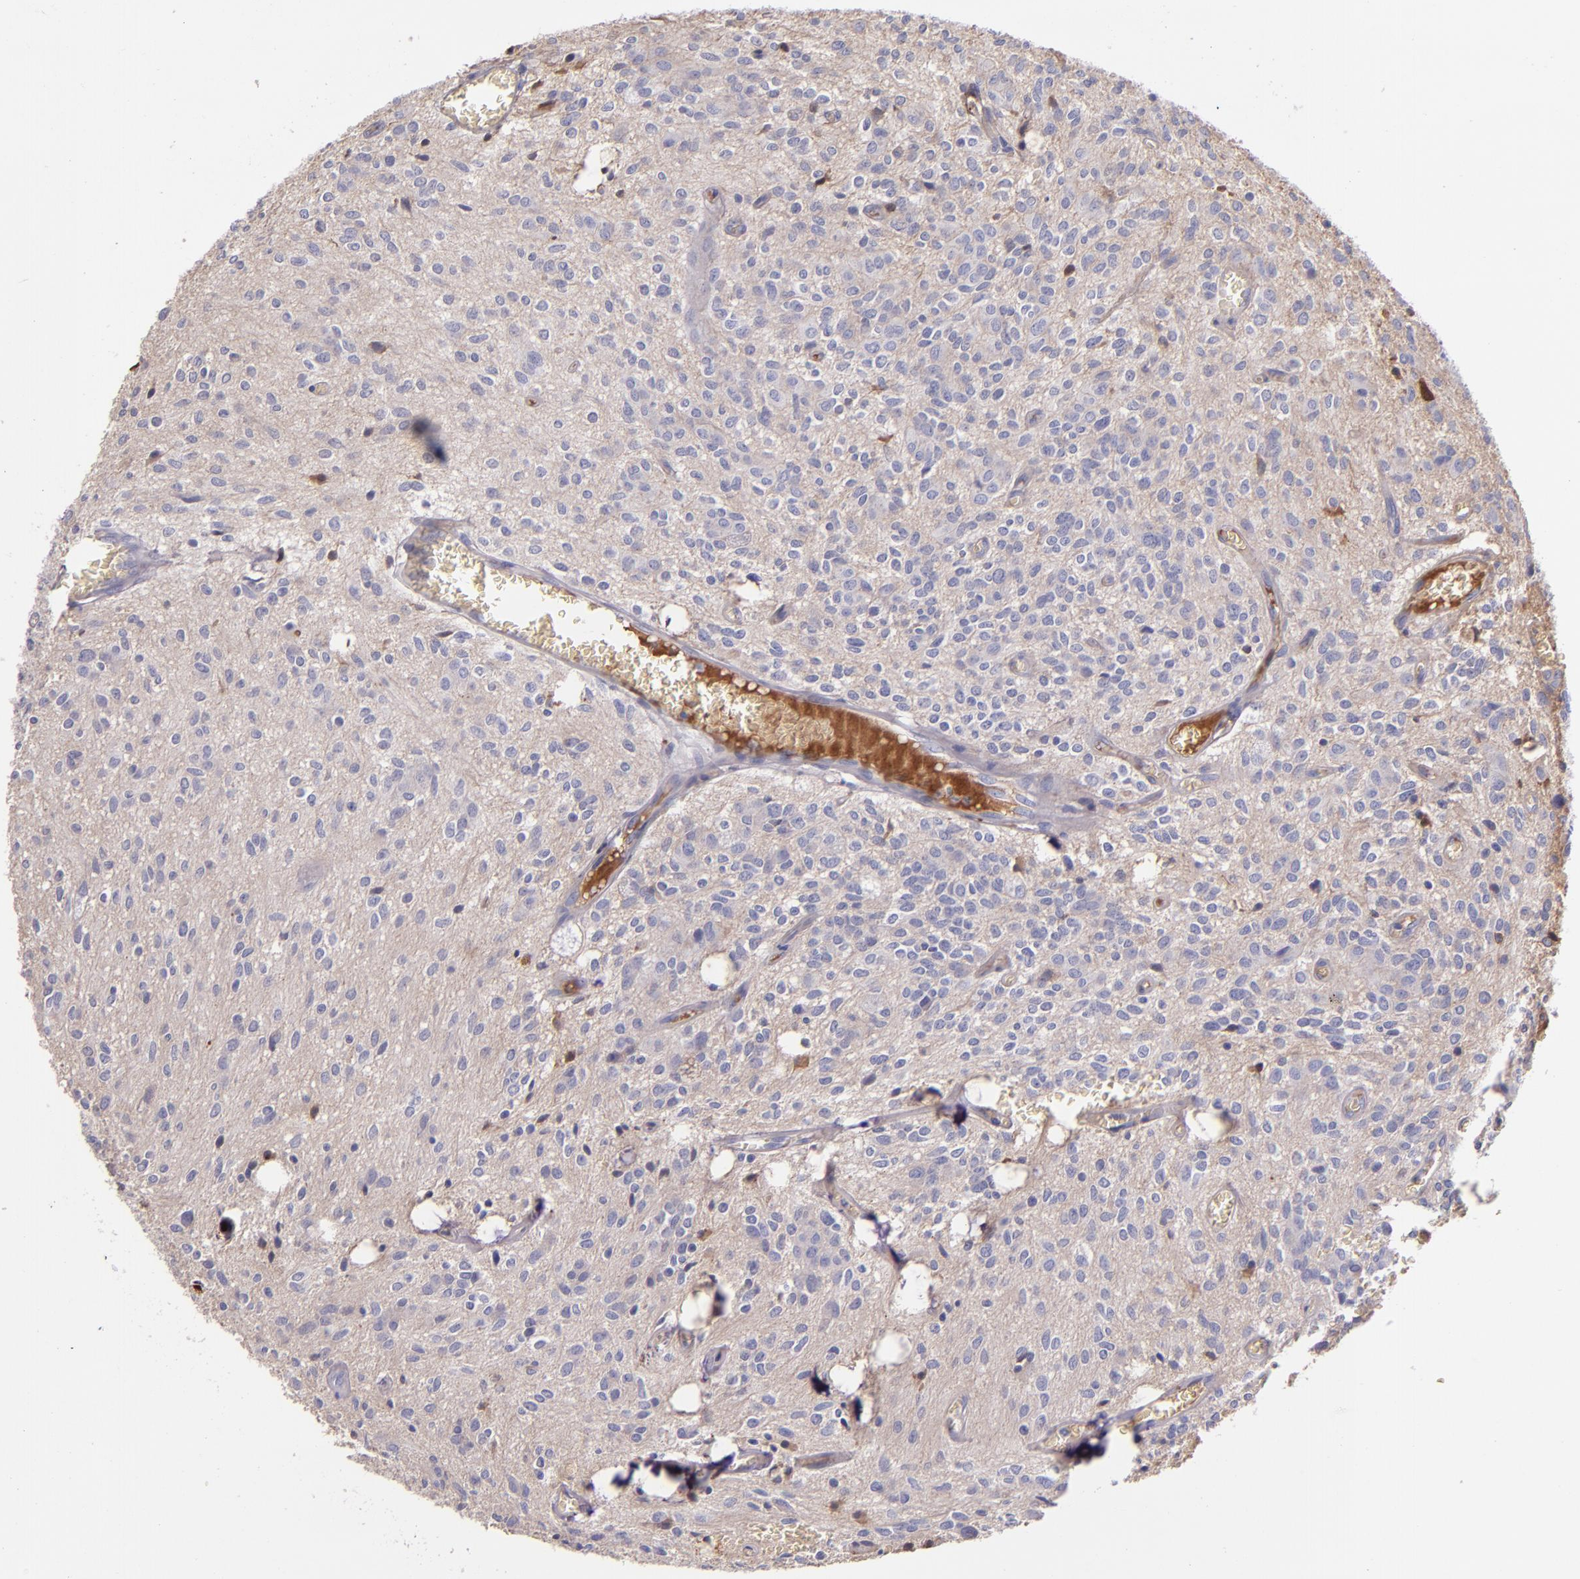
{"staining": {"intensity": "negative", "quantity": "none", "location": "none"}, "tissue": "glioma", "cell_type": "Tumor cells", "image_type": "cancer", "snomed": [{"axis": "morphology", "description": "Glioma, malignant, Low grade"}, {"axis": "topography", "description": "Brain"}], "caption": "DAB immunohistochemical staining of human malignant low-grade glioma demonstrates no significant staining in tumor cells. (DAB IHC visualized using brightfield microscopy, high magnification).", "gene": "KNG1", "patient": {"sex": "female", "age": 15}}